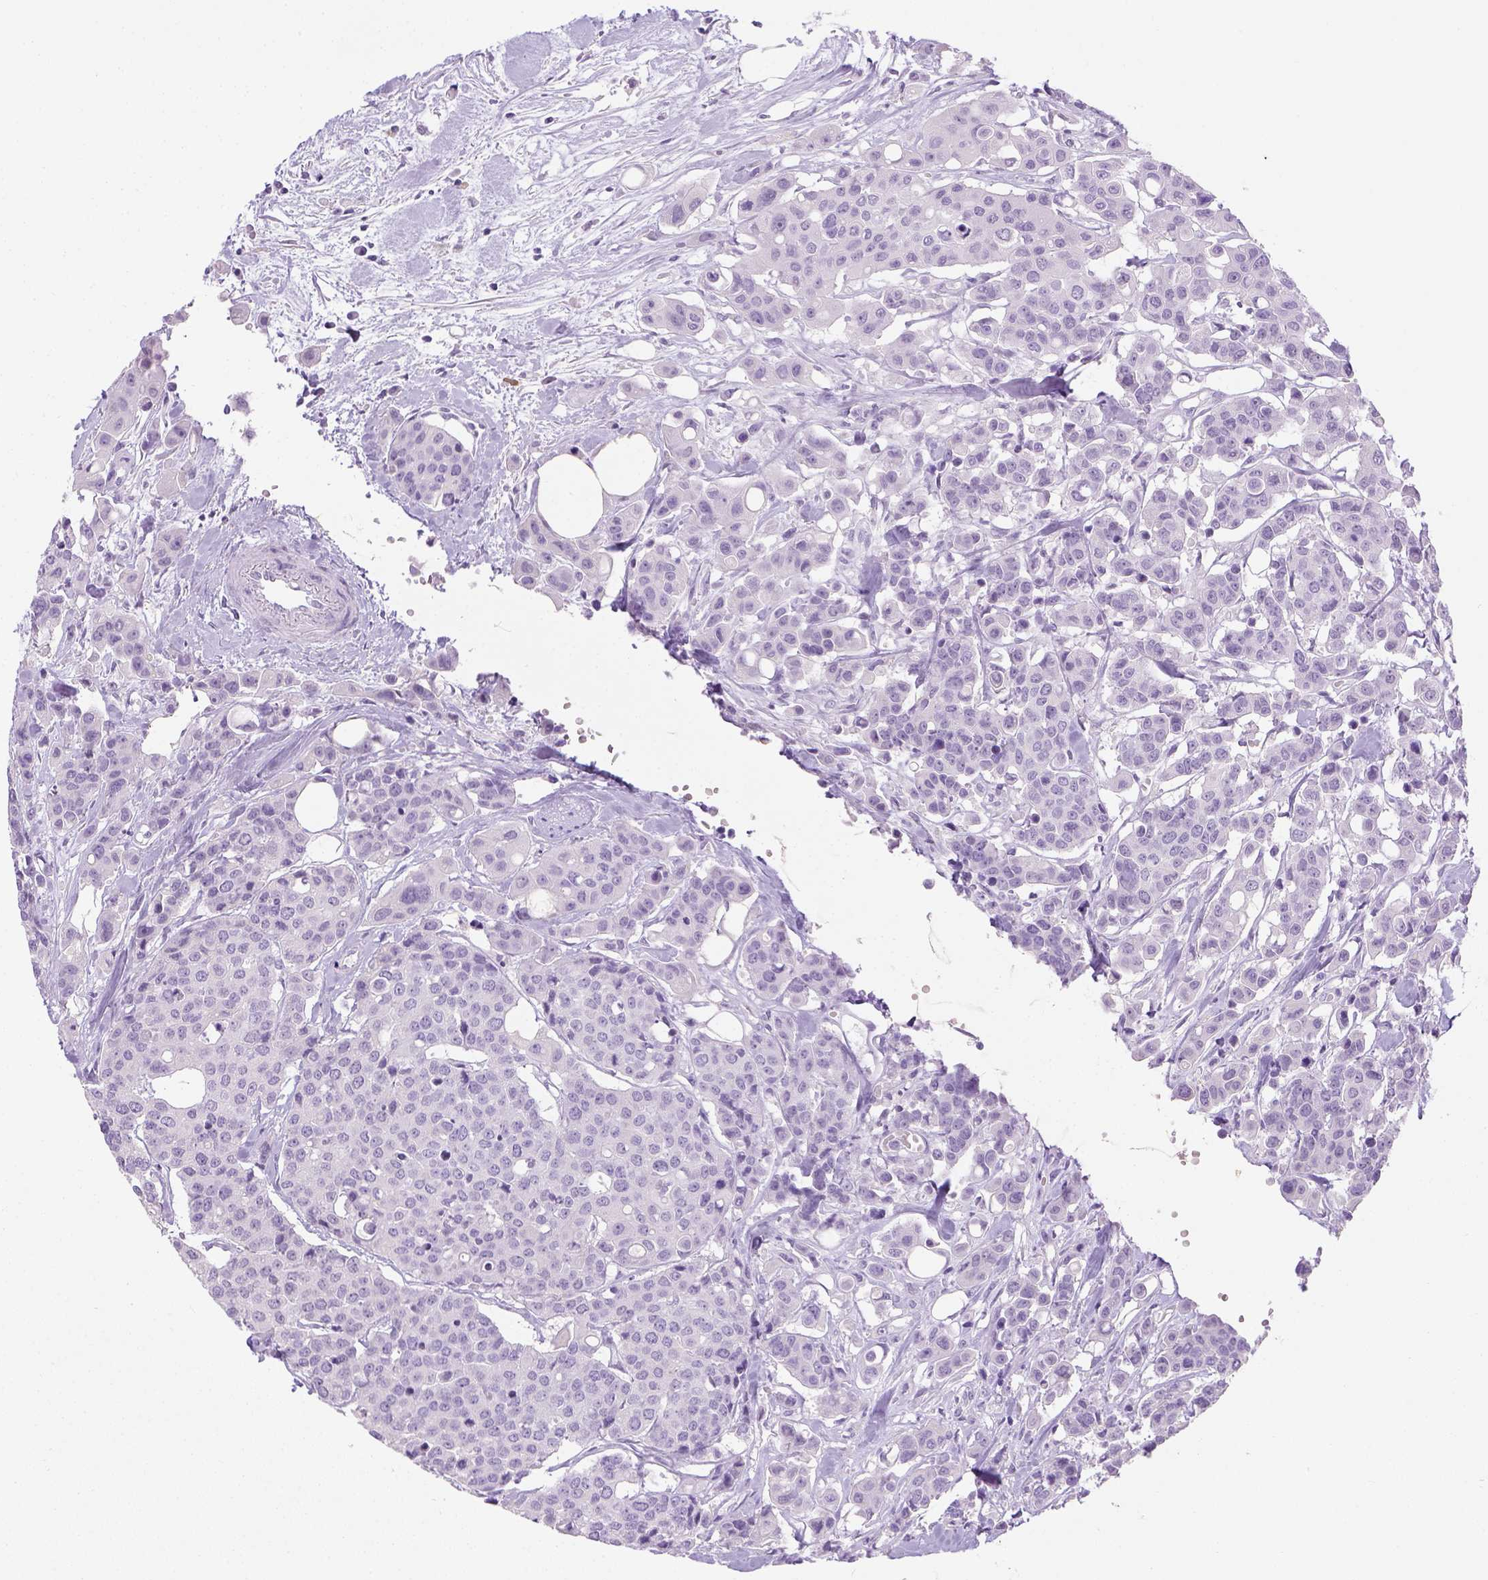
{"staining": {"intensity": "negative", "quantity": "none", "location": "none"}, "tissue": "carcinoid", "cell_type": "Tumor cells", "image_type": "cancer", "snomed": [{"axis": "morphology", "description": "Carcinoid, malignant, NOS"}, {"axis": "topography", "description": "Colon"}], "caption": "IHC image of neoplastic tissue: carcinoid stained with DAB (3,3'-diaminobenzidine) demonstrates no significant protein expression in tumor cells.", "gene": "LGSN", "patient": {"sex": "male", "age": 81}}